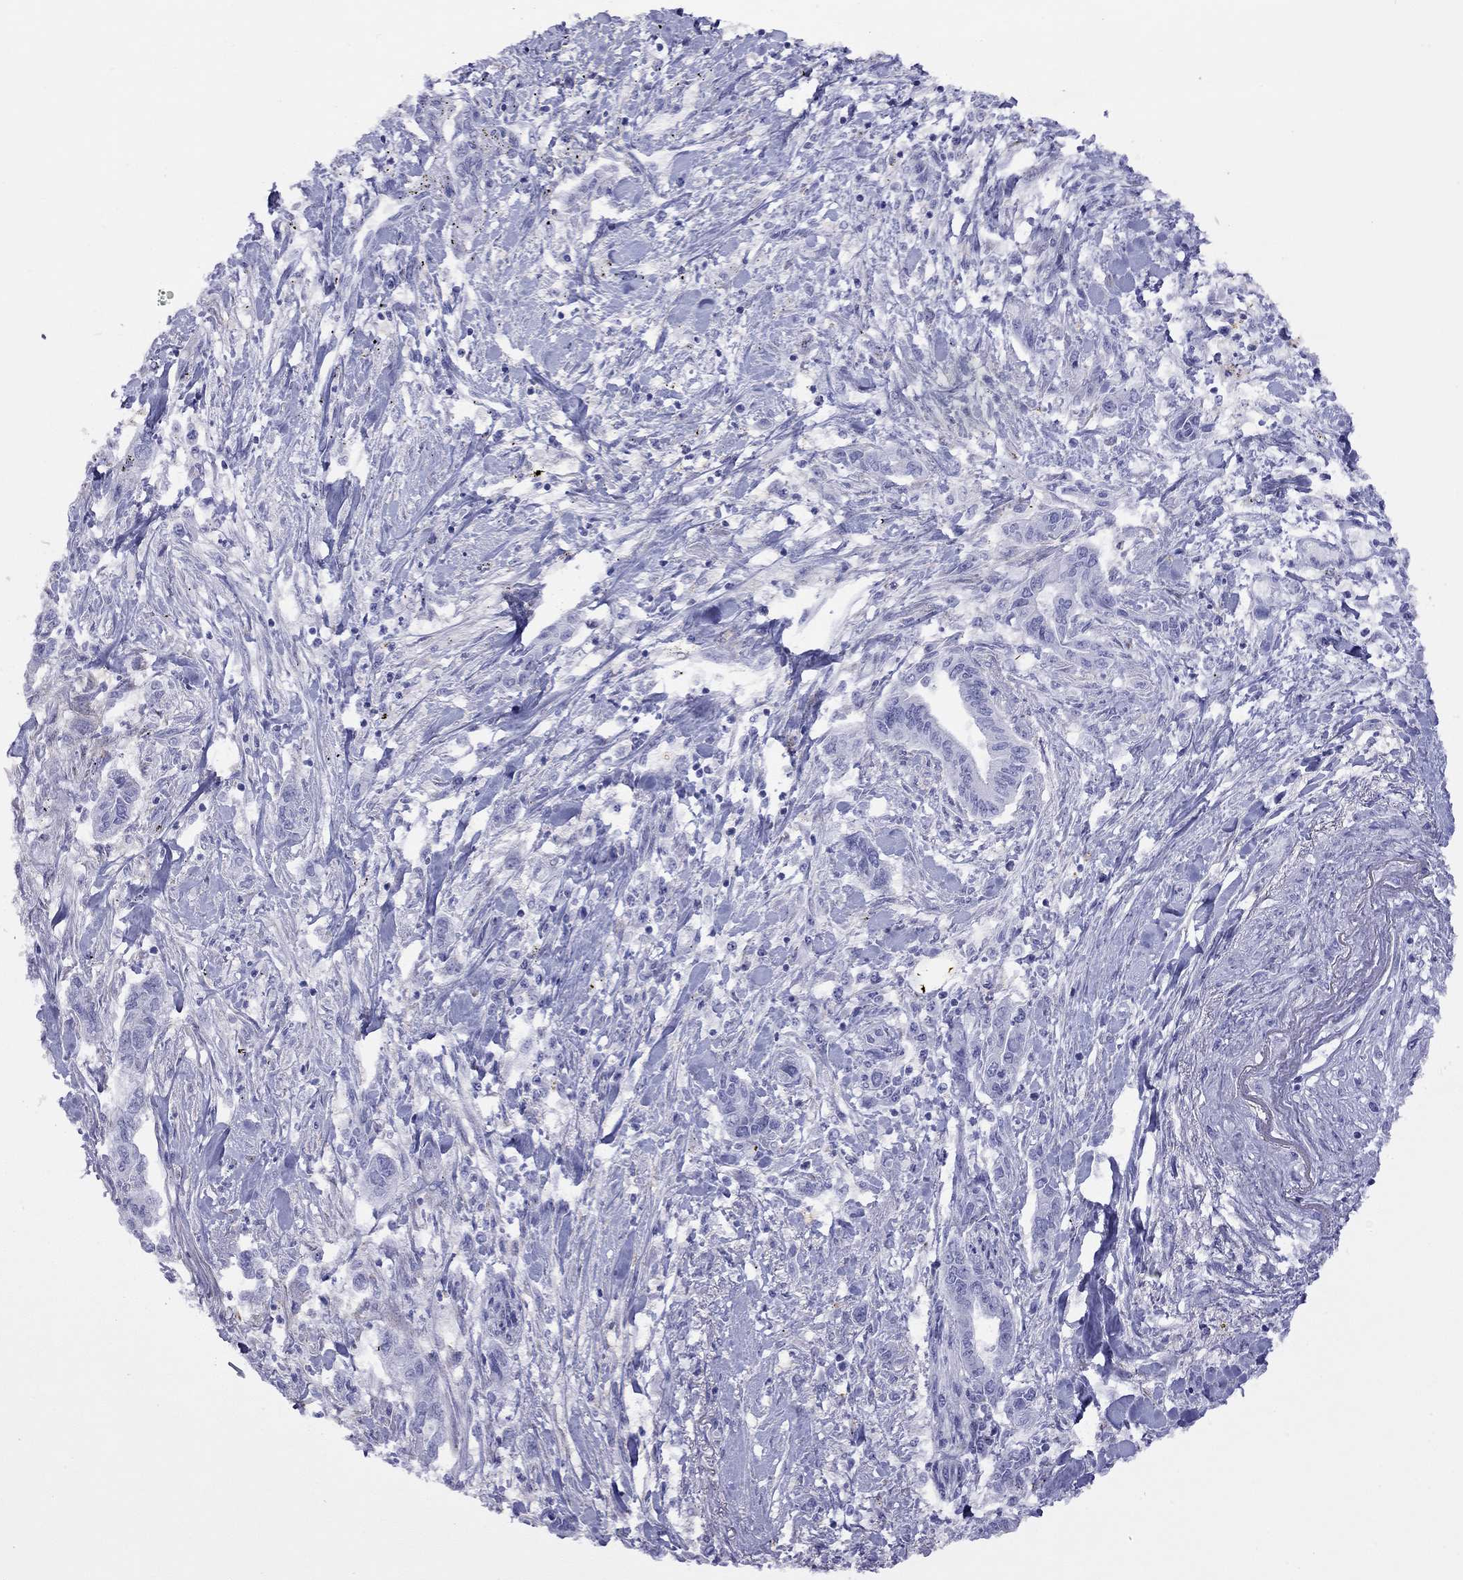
{"staining": {"intensity": "negative", "quantity": "none", "location": "none"}, "tissue": "pancreatic cancer", "cell_type": "Tumor cells", "image_type": "cancer", "snomed": [{"axis": "morphology", "description": "Adenocarcinoma, NOS"}, {"axis": "topography", "description": "Pancreas"}], "caption": "Pancreatic cancer (adenocarcinoma) was stained to show a protein in brown. There is no significant expression in tumor cells.", "gene": "SLC30A8", "patient": {"sex": "male", "age": 60}}